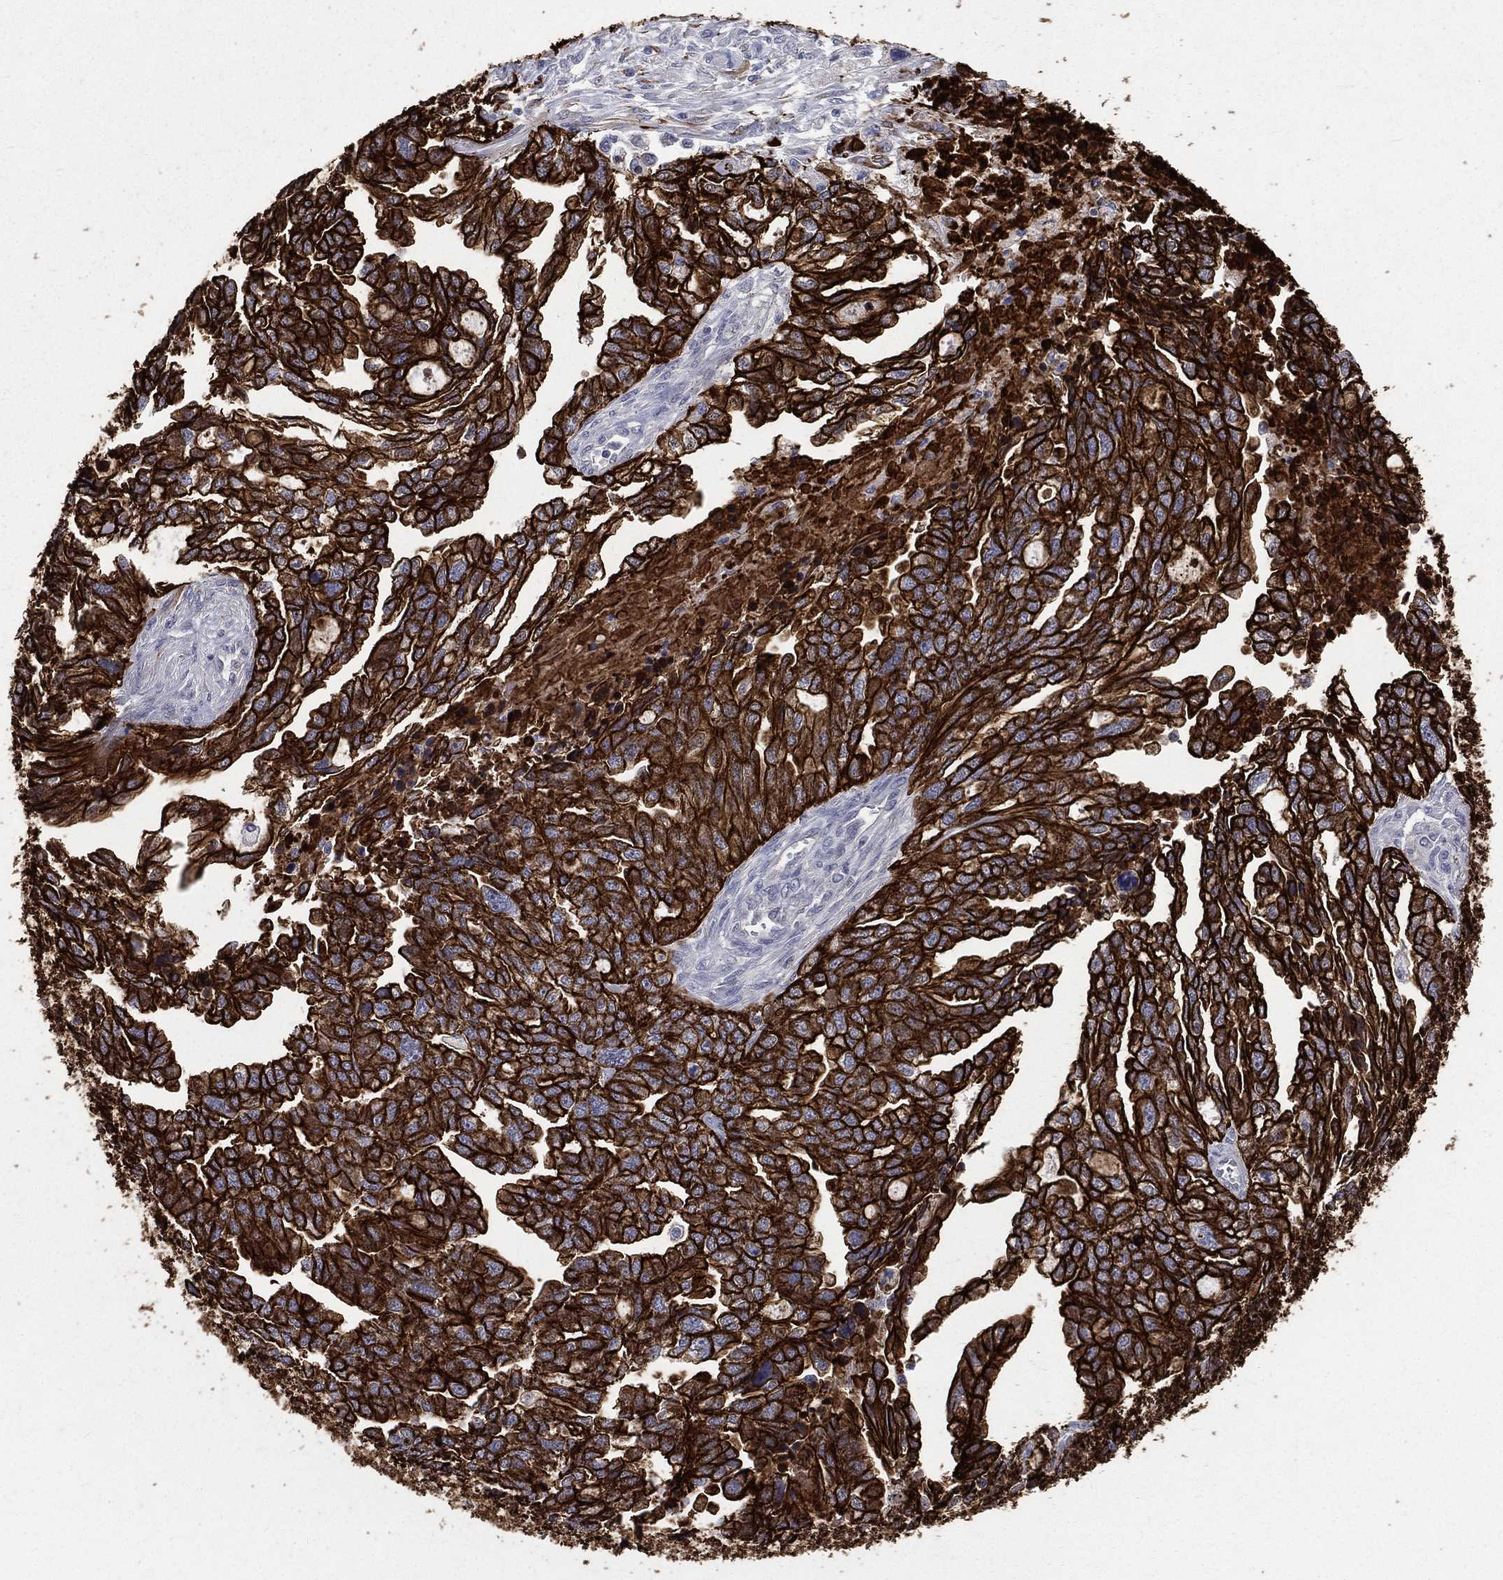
{"staining": {"intensity": "strong", "quantity": ">75%", "location": "cytoplasmic/membranous"}, "tissue": "ovarian cancer", "cell_type": "Tumor cells", "image_type": "cancer", "snomed": [{"axis": "morphology", "description": "Cystadenocarcinoma, serous, NOS"}, {"axis": "topography", "description": "Ovary"}], "caption": "Serous cystadenocarcinoma (ovarian) tissue displays strong cytoplasmic/membranous positivity in about >75% of tumor cells, visualized by immunohistochemistry.", "gene": "KRT7", "patient": {"sex": "female", "age": 51}}